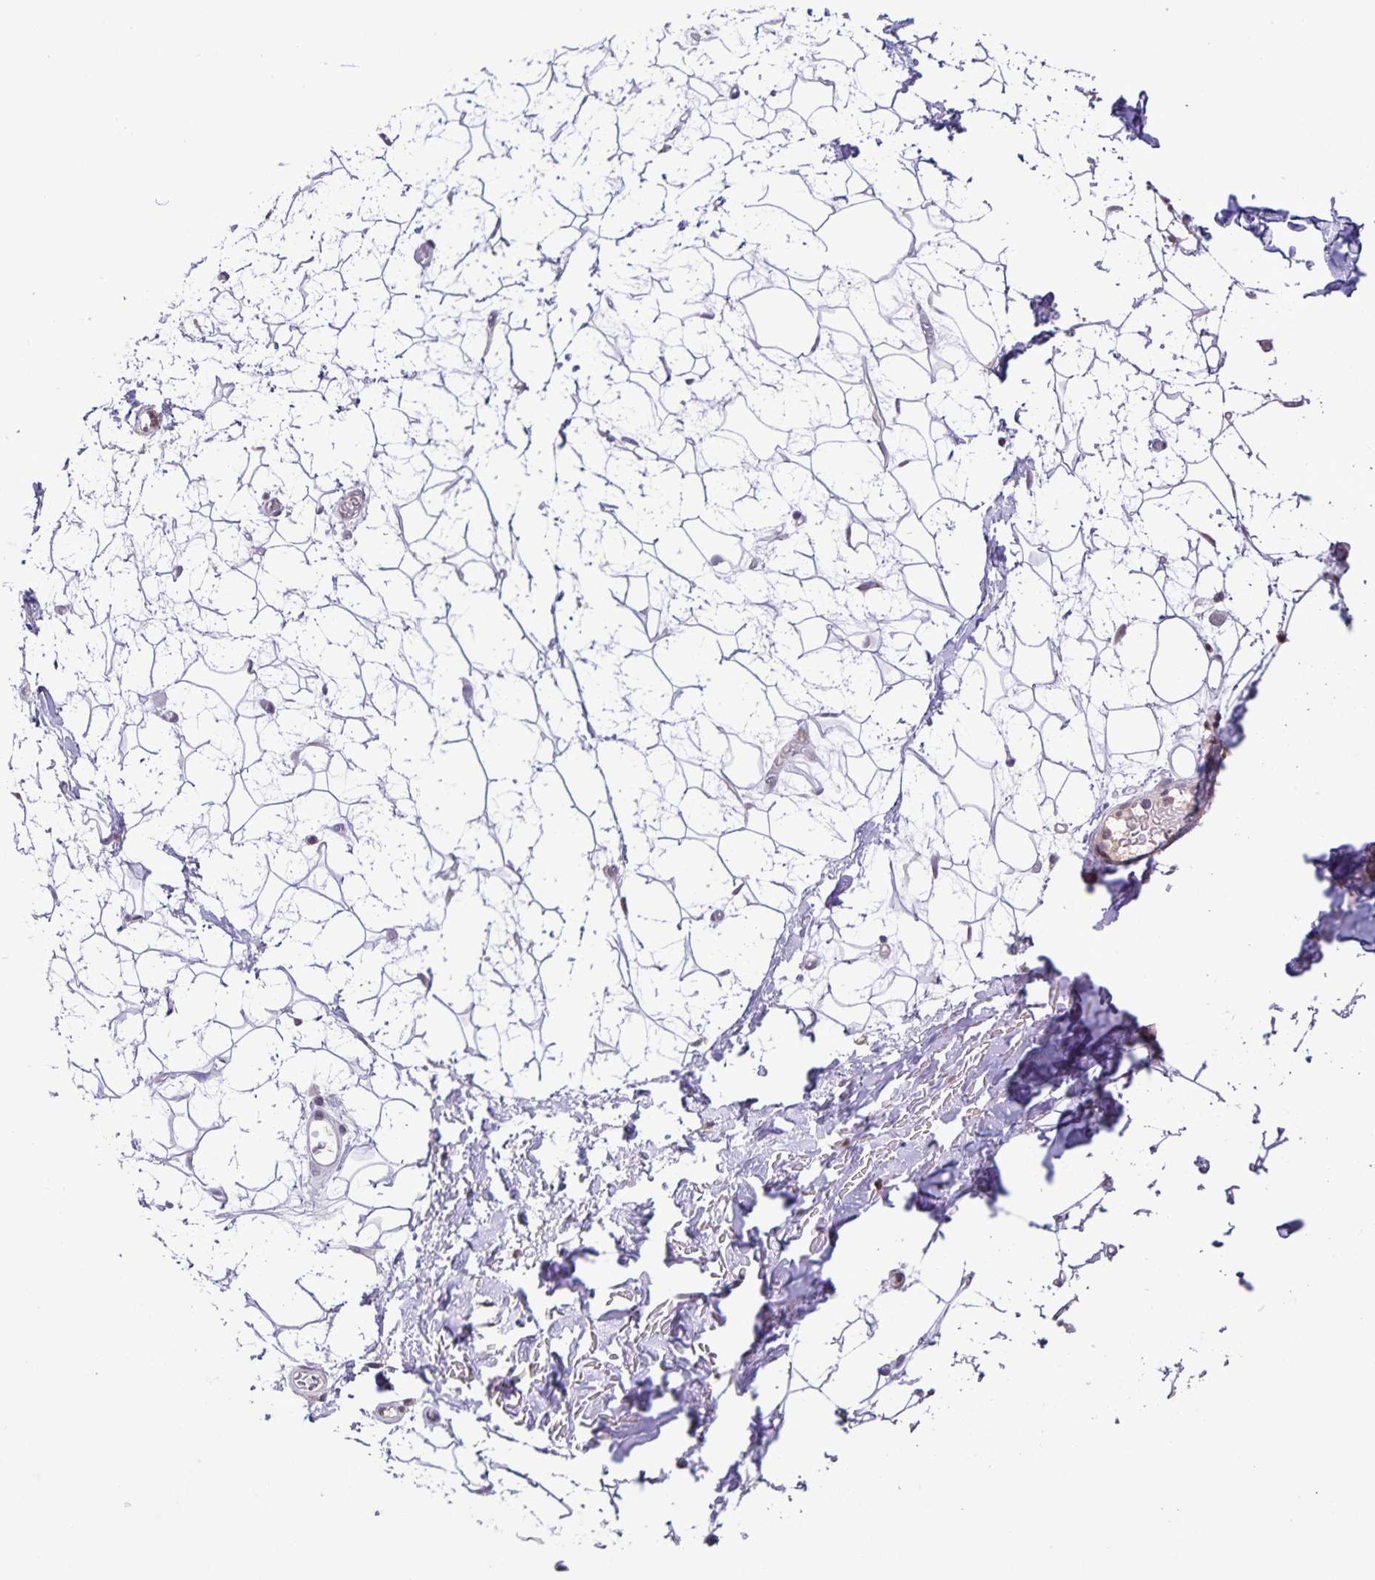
{"staining": {"intensity": "negative", "quantity": "none", "location": "none"}, "tissue": "adipose tissue", "cell_type": "Adipocytes", "image_type": "normal", "snomed": [{"axis": "morphology", "description": "Normal tissue, NOS"}, {"axis": "topography", "description": "Anal"}, {"axis": "topography", "description": "Peripheral nerve tissue"}], "caption": "Photomicrograph shows no significant protein staining in adipocytes of benign adipose tissue.", "gene": "ONECUT2", "patient": {"sex": "male", "age": 78}}